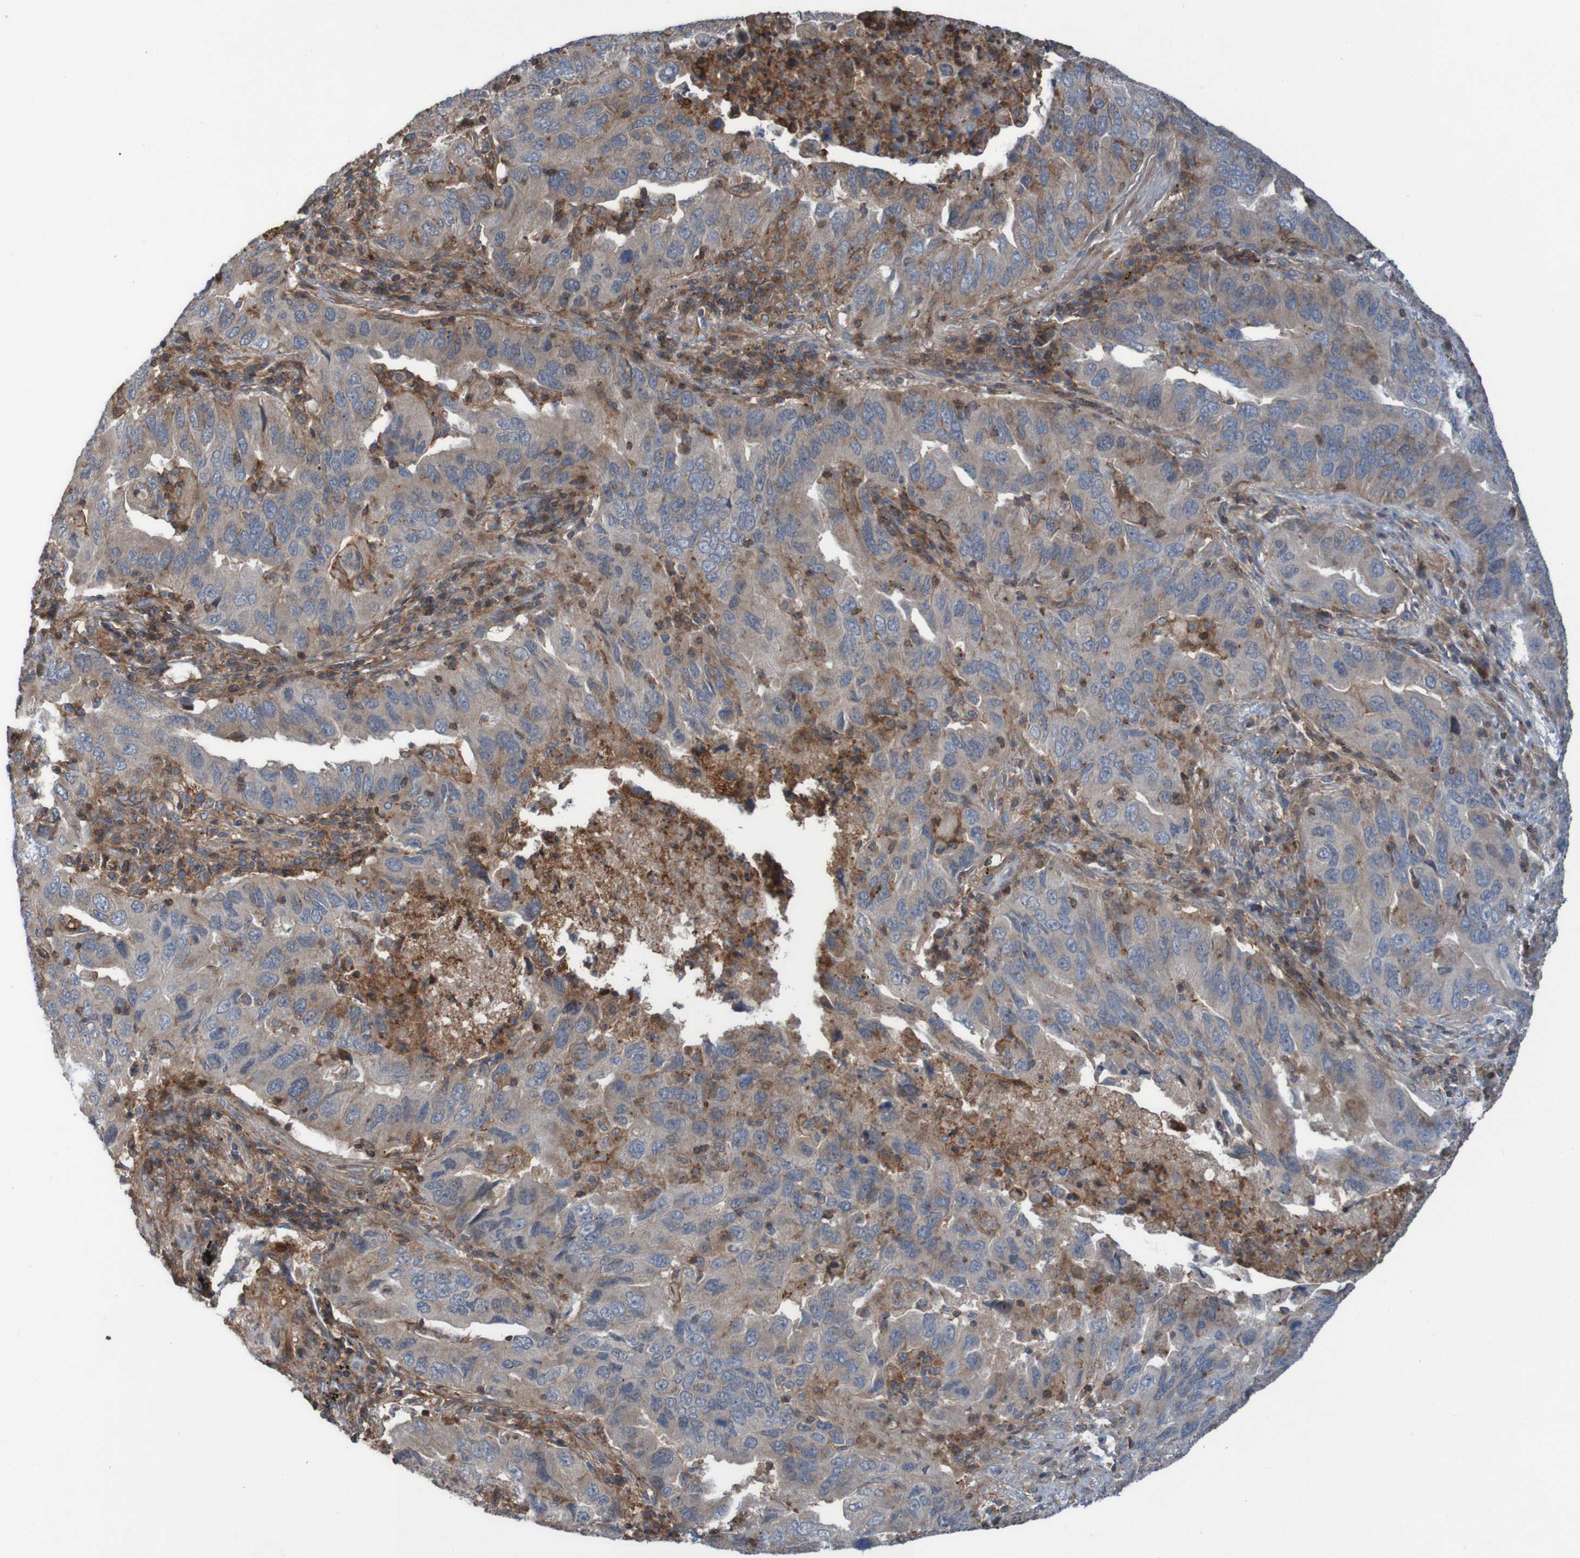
{"staining": {"intensity": "weak", "quantity": ">75%", "location": "cytoplasmic/membranous"}, "tissue": "lung cancer", "cell_type": "Tumor cells", "image_type": "cancer", "snomed": [{"axis": "morphology", "description": "Adenocarcinoma, NOS"}, {"axis": "topography", "description": "Lung"}], "caption": "Human lung cancer stained with a protein marker exhibits weak staining in tumor cells.", "gene": "PDGFB", "patient": {"sex": "female", "age": 65}}